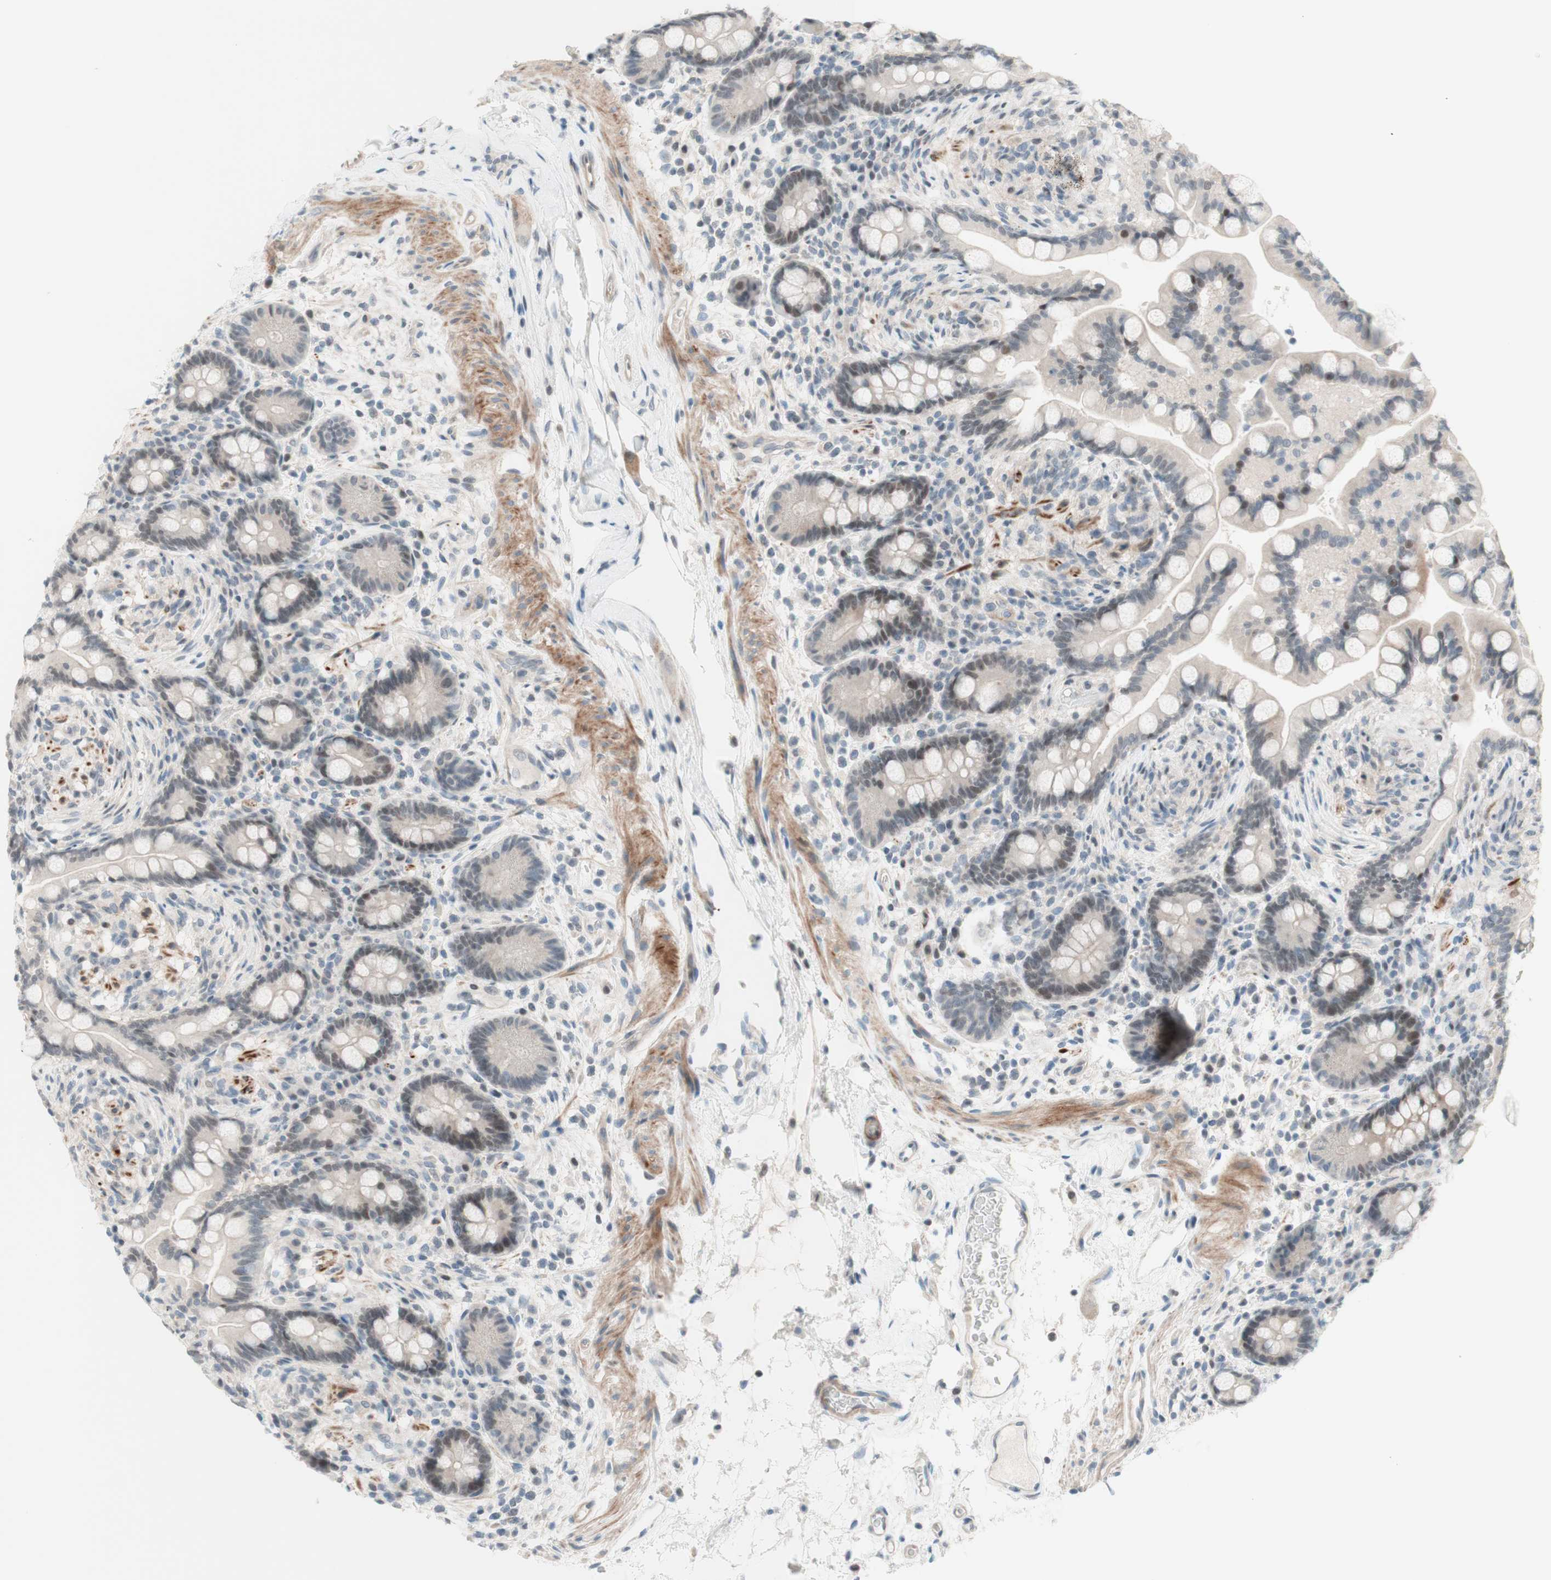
{"staining": {"intensity": "weak", "quantity": ">75%", "location": "cytoplasmic/membranous,nuclear"}, "tissue": "colon", "cell_type": "Endothelial cells", "image_type": "normal", "snomed": [{"axis": "morphology", "description": "Normal tissue, NOS"}, {"axis": "topography", "description": "Colon"}], "caption": "Immunohistochemistry of unremarkable human colon exhibits low levels of weak cytoplasmic/membranous,nuclear expression in approximately >75% of endothelial cells.", "gene": "JPH1", "patient": {"sex": "male", "age": 73}}